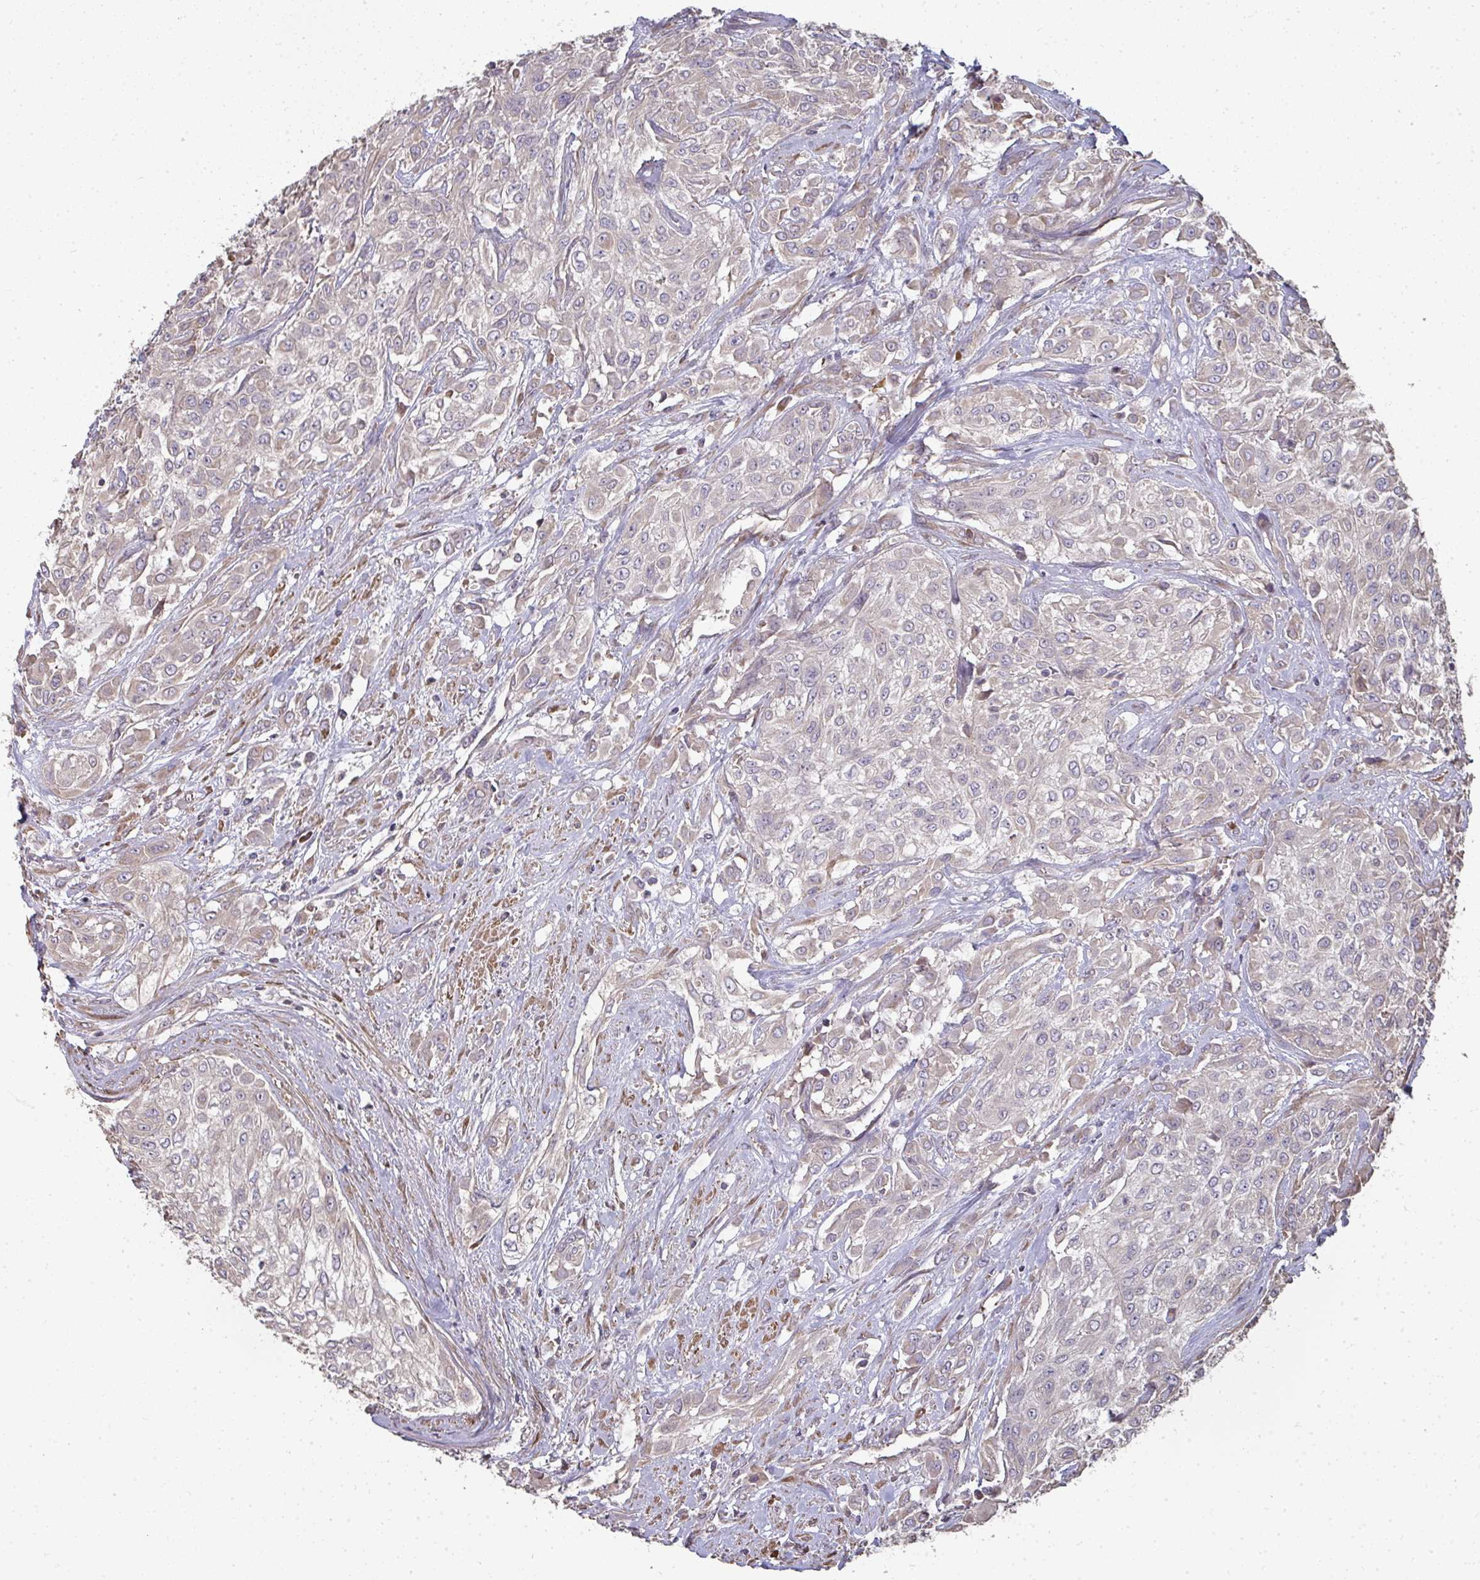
{"staining": {"intensity": "weak", "quantity": "25%-75%", "location": "cytoplasmic/membranous"}, "tissue": "urothelial cancer", "cell_type": "Tumor cells", "image_type": "cancer", "snomed": [{"axis": "morphology", "description": "Urothelial carcinoma, High grade"}, {"axis": "topography", "description": "Urinary bladder"}], "caption": "Protein expression analysis of urothelial cancer exhibits weak cytoplasmic/membranous expression in approximately 25%-75% of tumor cells.", "gene": "ZFYVE28", "patient": {"sex": "male", "age": 57}}